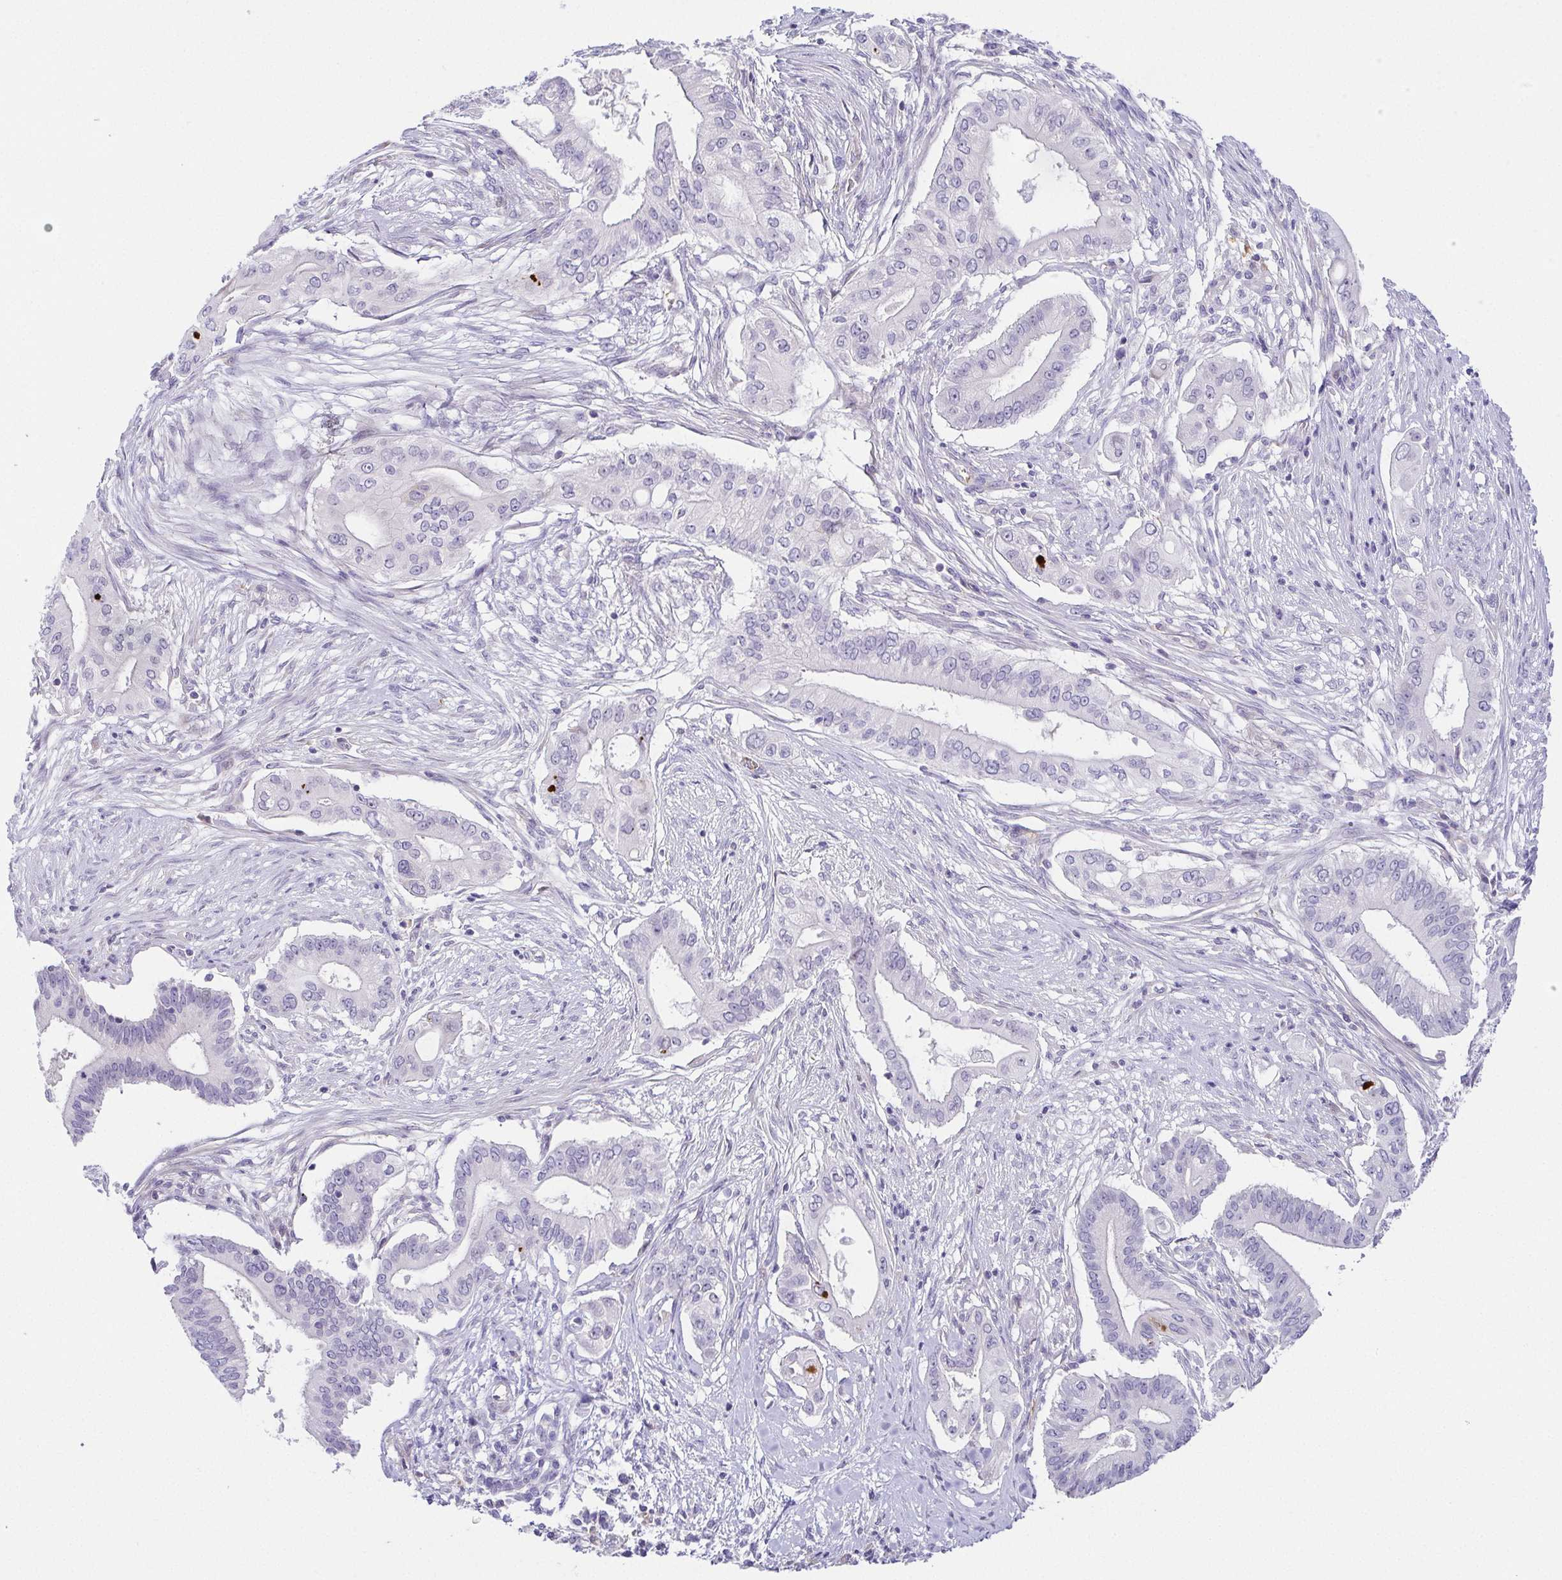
{"staining": {"intensity": "negative", "quantity": "none", "location": "none"}, "tissue": "pancreatic cancer", "cell_type": "Tumor cells", "image_type": "cancer", "snomed": [{"axis": "morphology", "description": "Adenocarcinoma, NOS"}, {"axis": "topography", "description": "Pancreas"}], "caption": "Immunohistochemistry (IHC) micrograph of human pancreatic adenocarcinoma stained for a protein (brown), which exhibits no expression in tumor cells.", "gene": "FAM162B", "patient": {"sex": "female", "age": 68}}